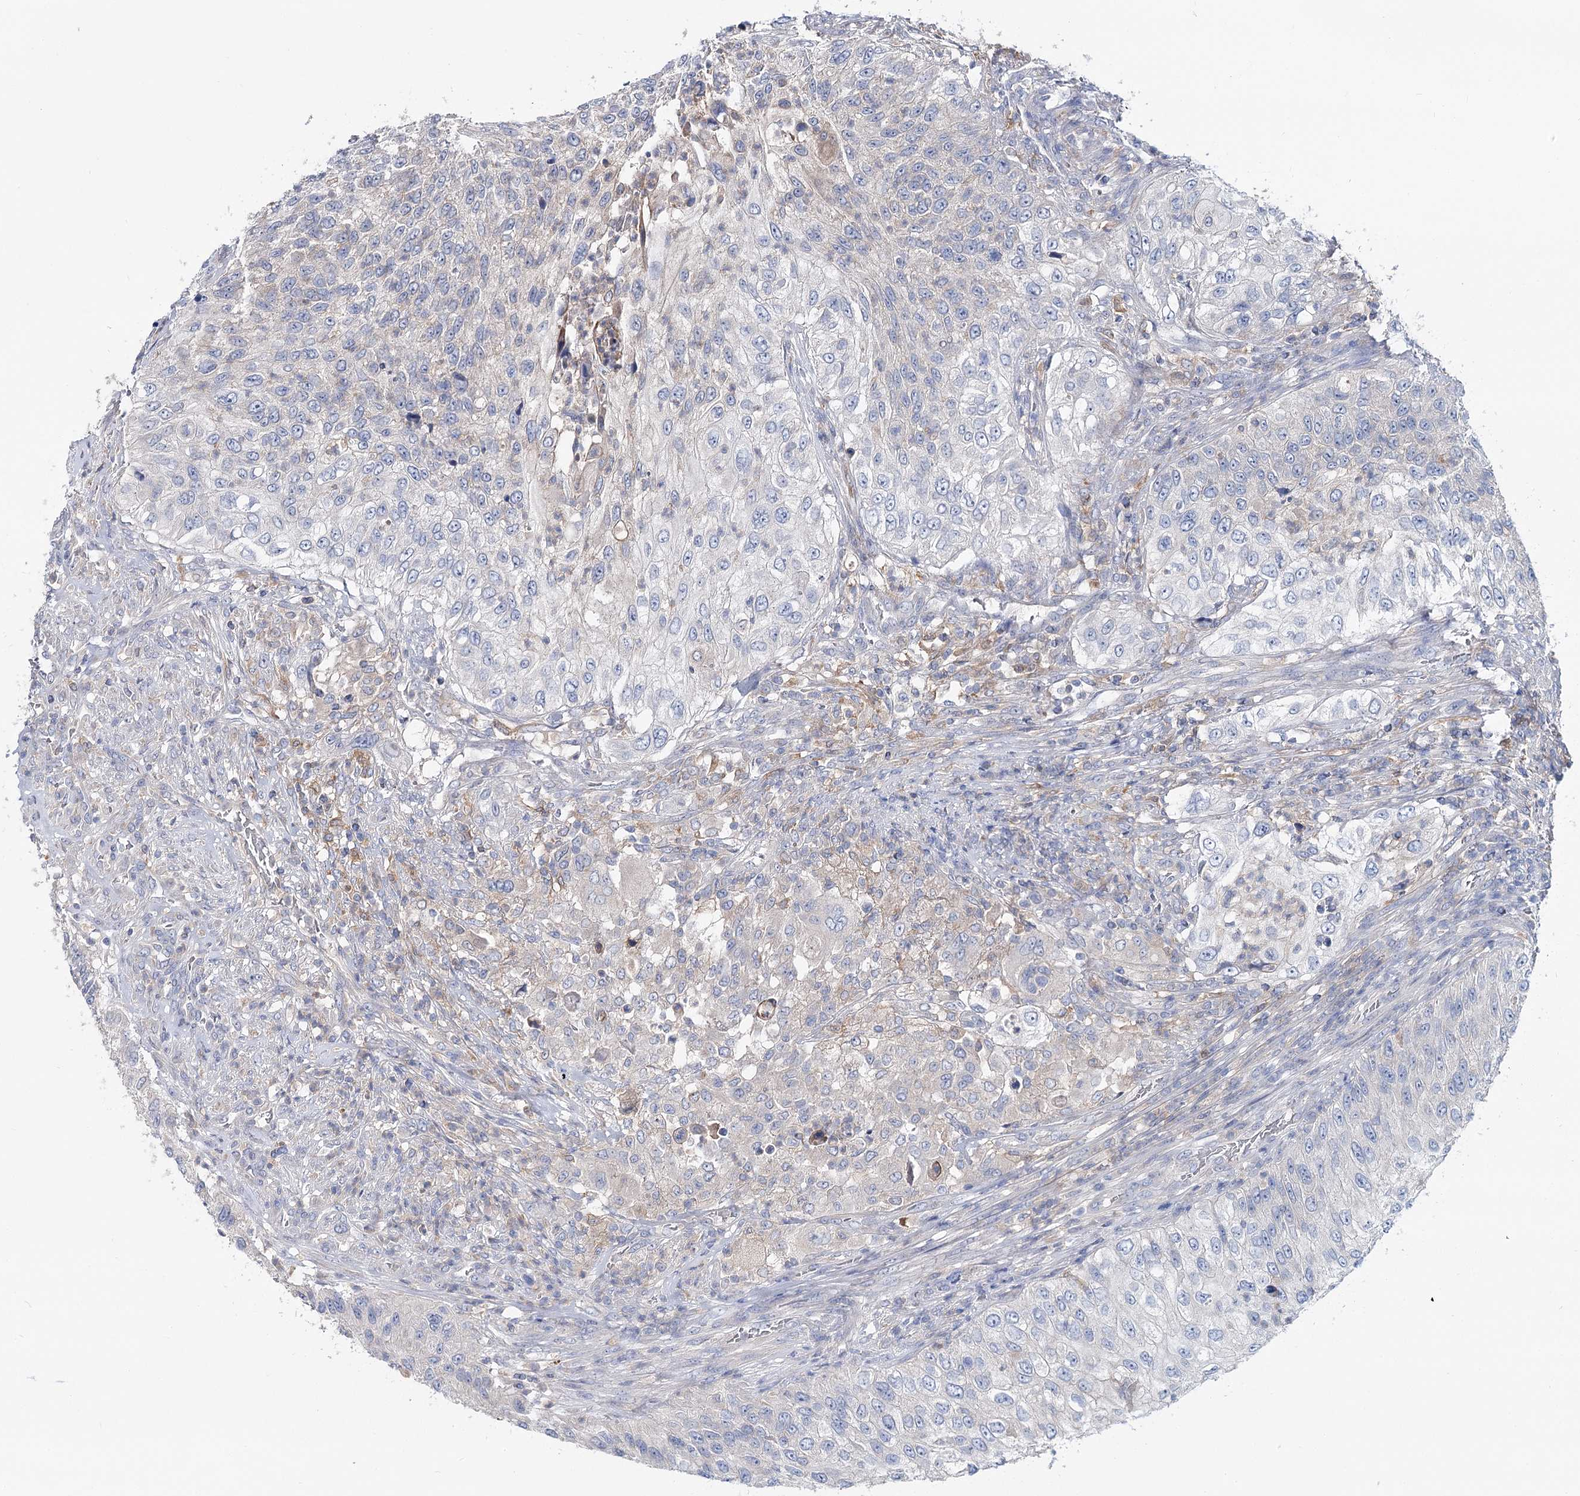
{"staining": {"intensity": "negative", "quantity": "none", "location": "none"}, "tissue": "urothelial cancer", "cell_type": "Tumor cells", "image_type": "cancer", "snomed": [{"axis": "morphology", "description": "Urothelial carcinoma, High grade"}, {"axis": "topography", "description": "Urinary bladder"}], "caption": "This is a micrograph of IHC staining of high-grade urothelial carcinoma, which shows no positivity in tumor cells.", "gene": "UGP2", "patient": {"sex": "female", "age": 60}}